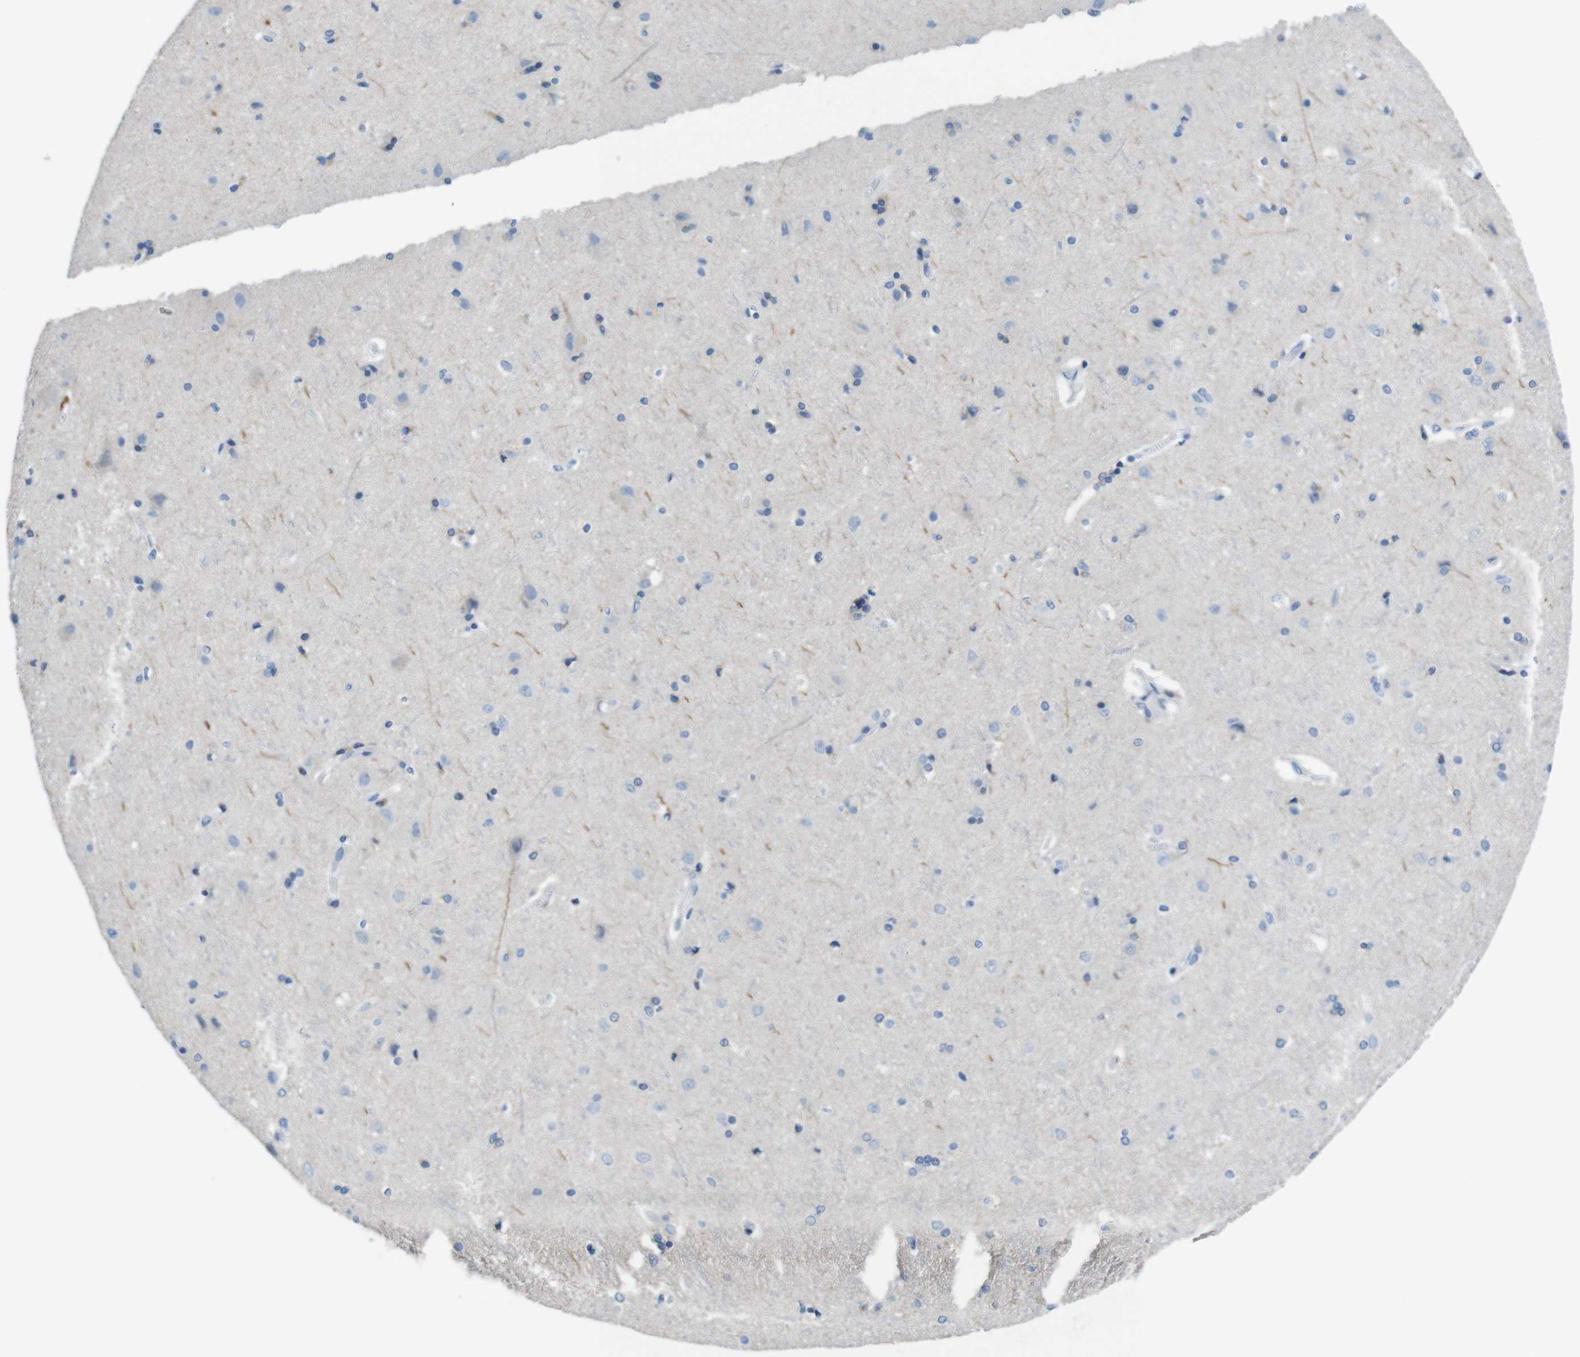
{"staining": {"intensity": "negative", "quantity": "none", "location": "none"}, "tissue": "cerebral cortex", "cell_type": "Endothelial cells", "image_type": "normal", "snomed": [{"axis": "morphology", "description": "Normal tissue, NOS"}, {"axis": "topography", "description": "Cerebral cortex"}], "caption": "This image is of normal cerebral cortex stained with immunohistochemistry (IHC) to label a protein in brown with the nuclei are counter-stained blue. There is no positivity in endothelial cells.", "gene": "CLMN", "patient": {"sex": "female", "age": 54}}